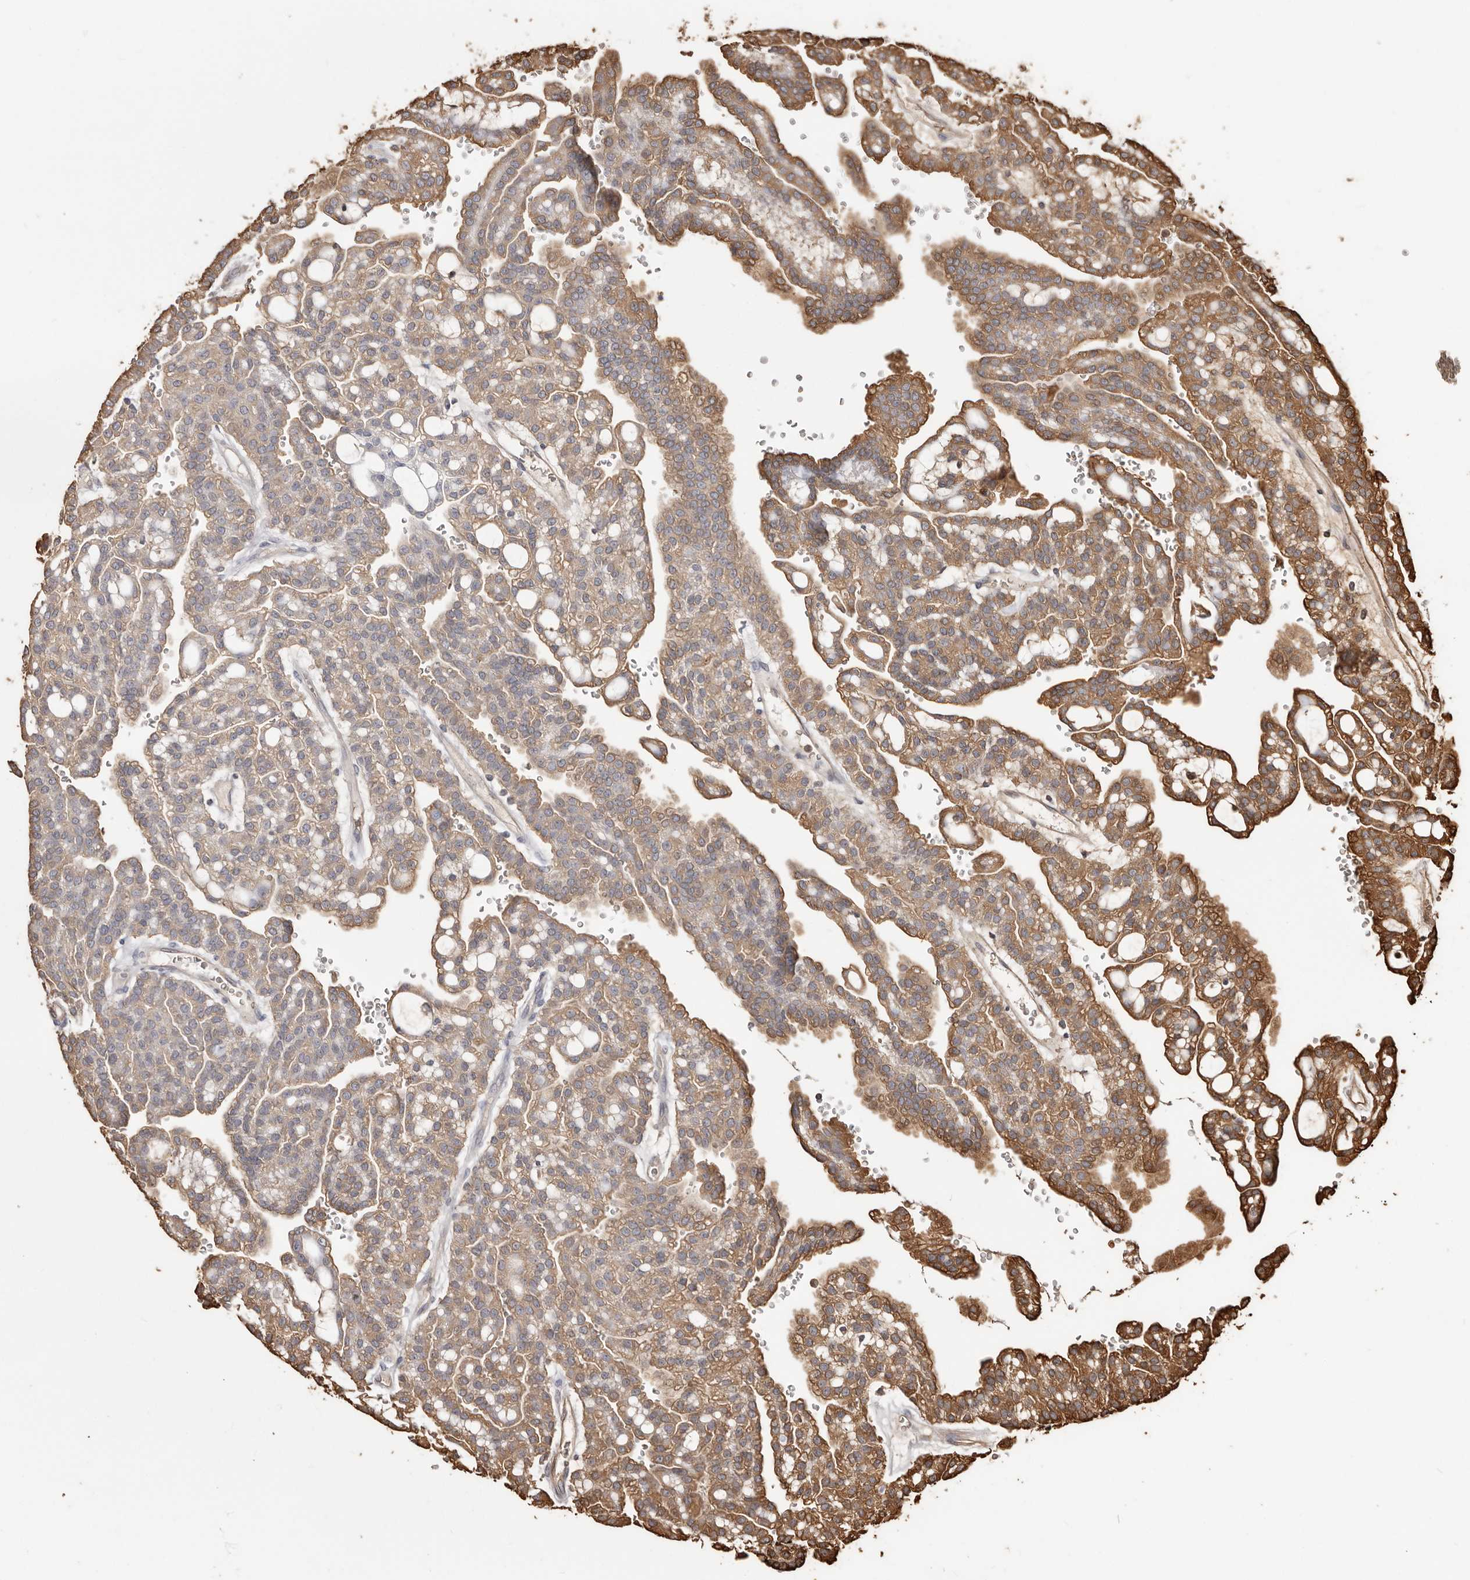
{"staining": {"intensity": "moderate", "quantity": "25%-75%", "location": "cytoplasmic/membranous"}, "tissue": "renal cancer", "cell_type": "Tumor cells", "image_type": "cancer", "snomed": [{"axis": "morphology", "description": "Adenocarcinoma, NOS"}, {"axis": "topography", "description": "Kidney"}], "caption": "DAB (3,3'-diaminobenzidine) immunohistochemical staining of renal cancer reveals moderate cytoplasmic/membranous protein positivity in approximately 25%-75% of tumor cells. (Stains: DAB (3,3'-diaminobenzidine) in brown, nuclei in blue, Microscopy: brightfield microscopy at high magnification).", "gene": "PKM", "patient": {"sex": "male", "age": 63}}